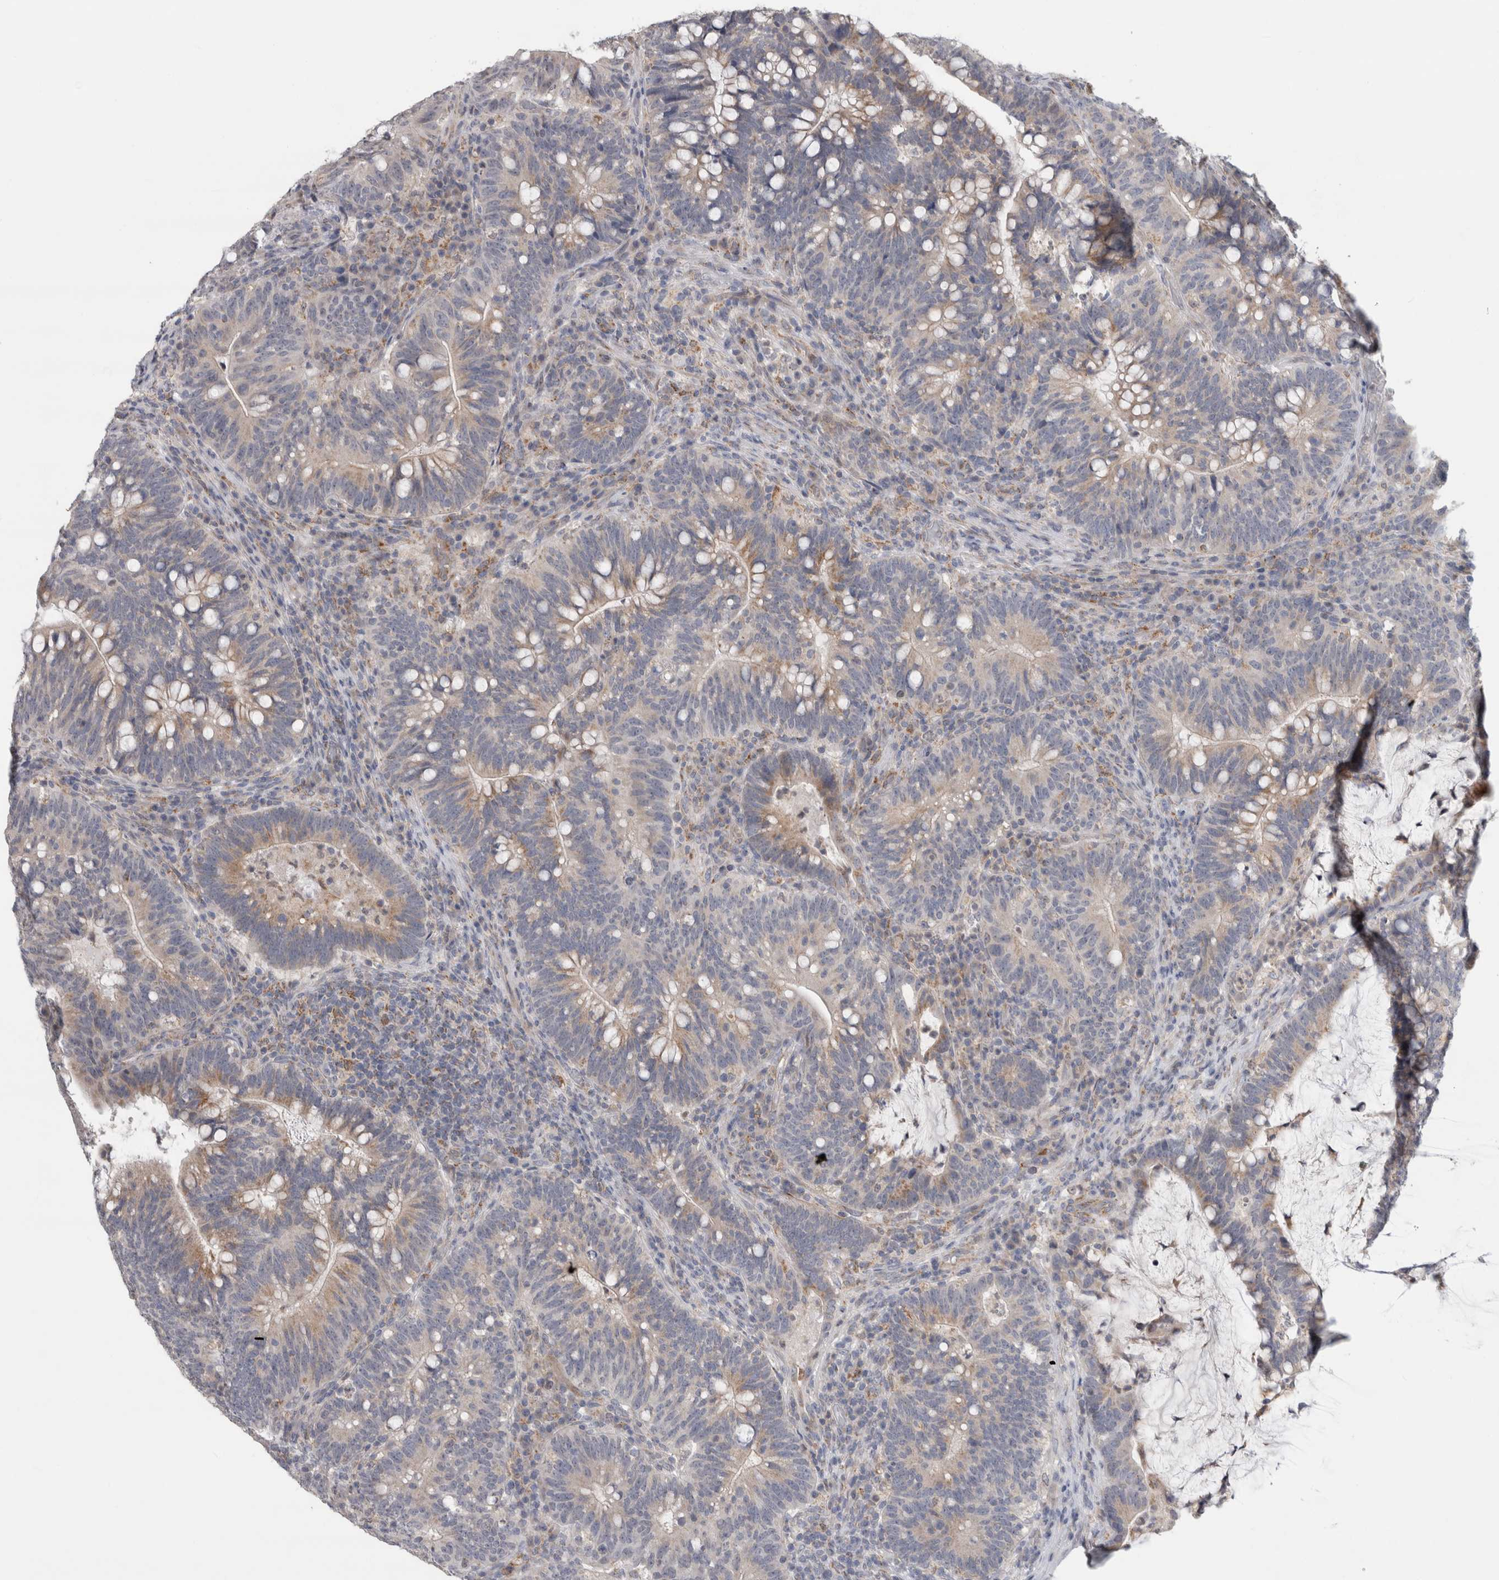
{"staining": {"intensity": "weak", "quantity": "25%-75%", "location": "cytoplasmic/membranous"}, "tissue": "colorectal cancer", "cell_type": "Tumor cells", "image_type": "cancer", "snomed": [{"axis": "morphology", "description": "Adenocarcinoma, NOS"}, {"axis": "topography", "description": "Colon"}], "caption": "Colorectal cancer (adenocarcinoma) stained for a protein shows weak cytoplasmic/membranous positivity in tumor cells.", "gene": "RAB18", "patient": {"sex": "female", "age": 66}}